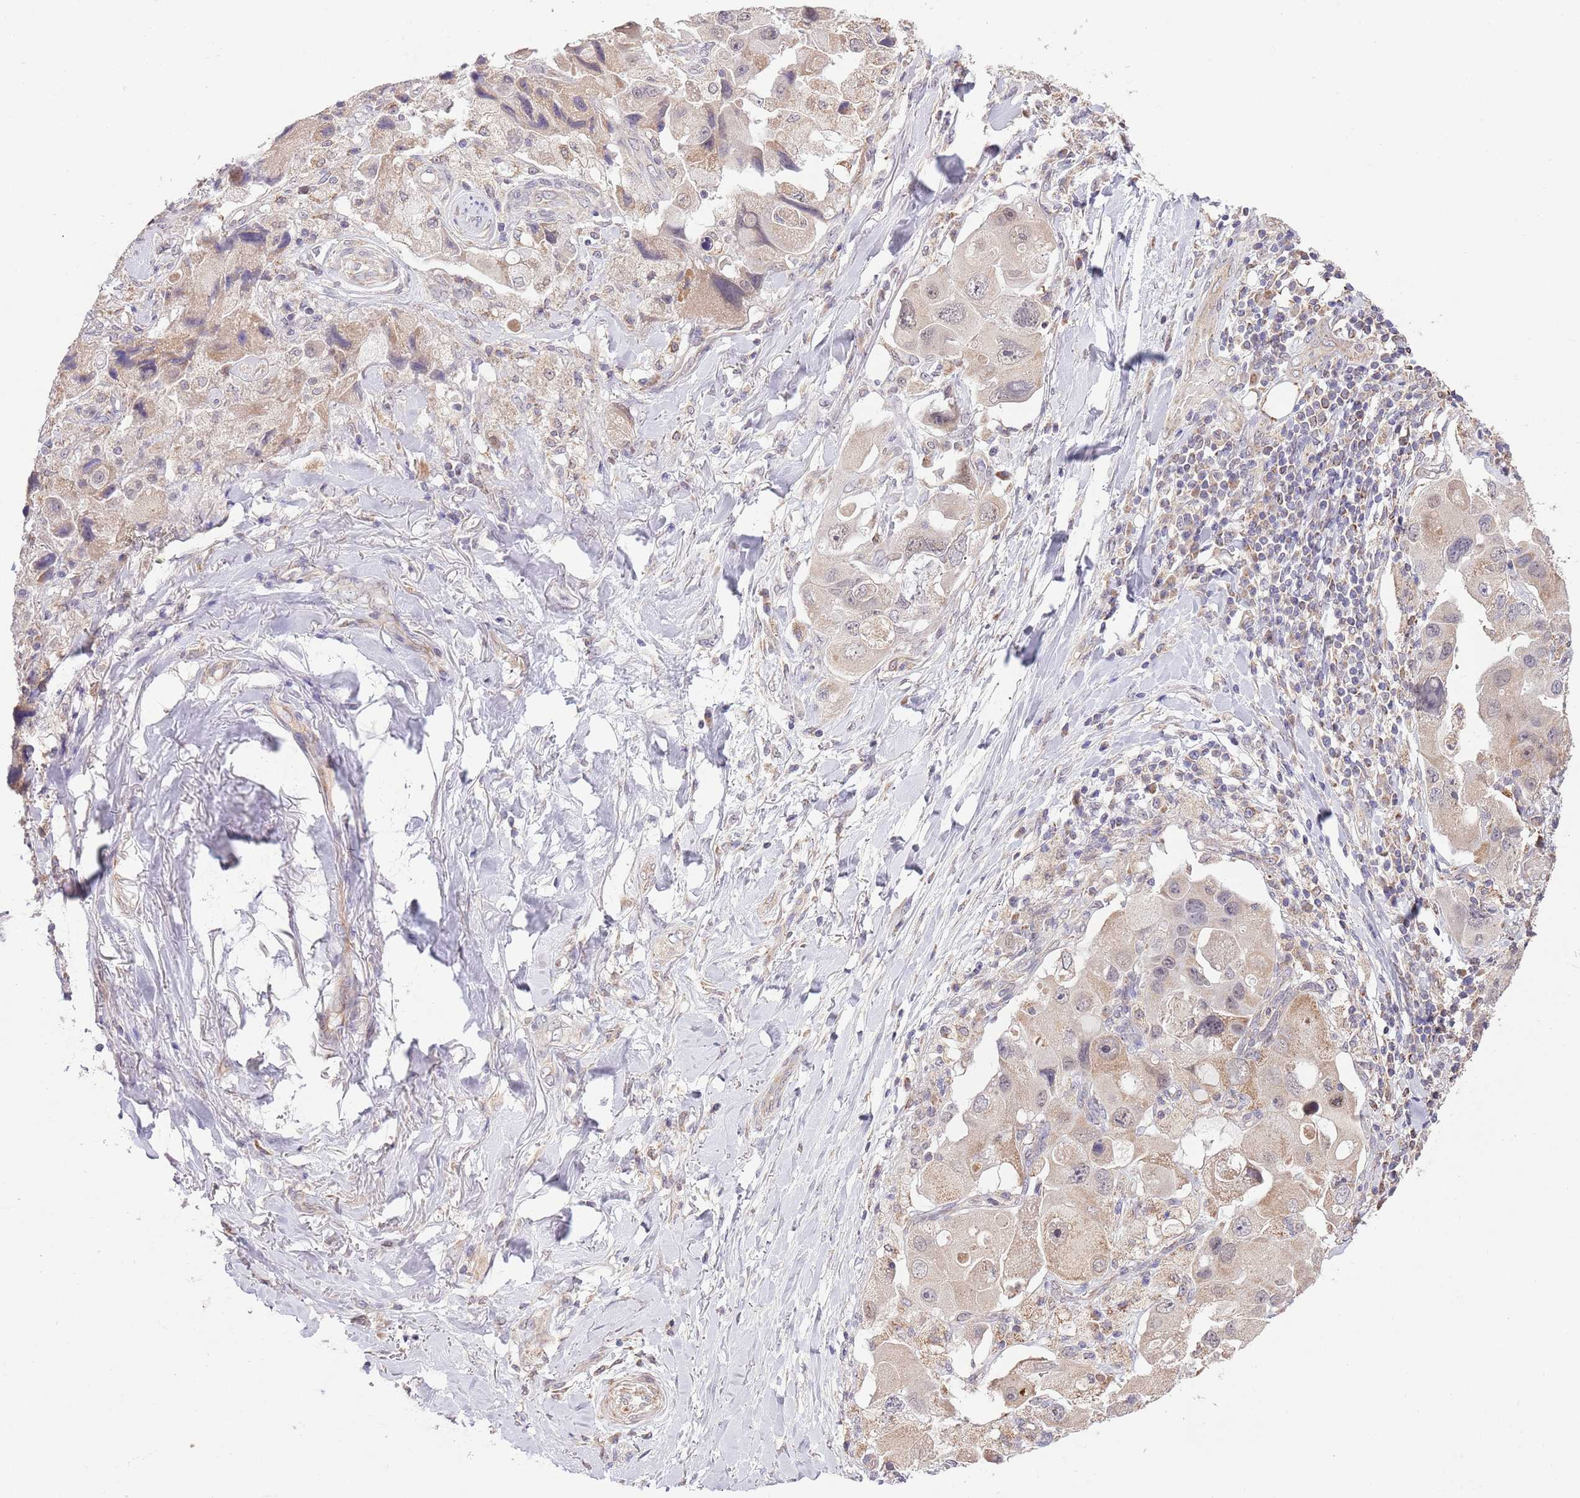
{"staining": {"intensity": "negative", "quantity": "none", "location": "none"}, "tissue": "lung cancer", "cell_type": "Tumor cells", "image_type": "cancer", "snomed": [{"axis": "morphology", "description": "Adenocarcinoma, NOS"}, {"axis": "topography", "description": "Lung"}], "caption": "Lung cancer (adenocarcinoma) stained for a protein using immunohistochemistry reveals no positivity tumor cells.", "gene": "IVD", "patient": {"sex": "female", "age": 54}}